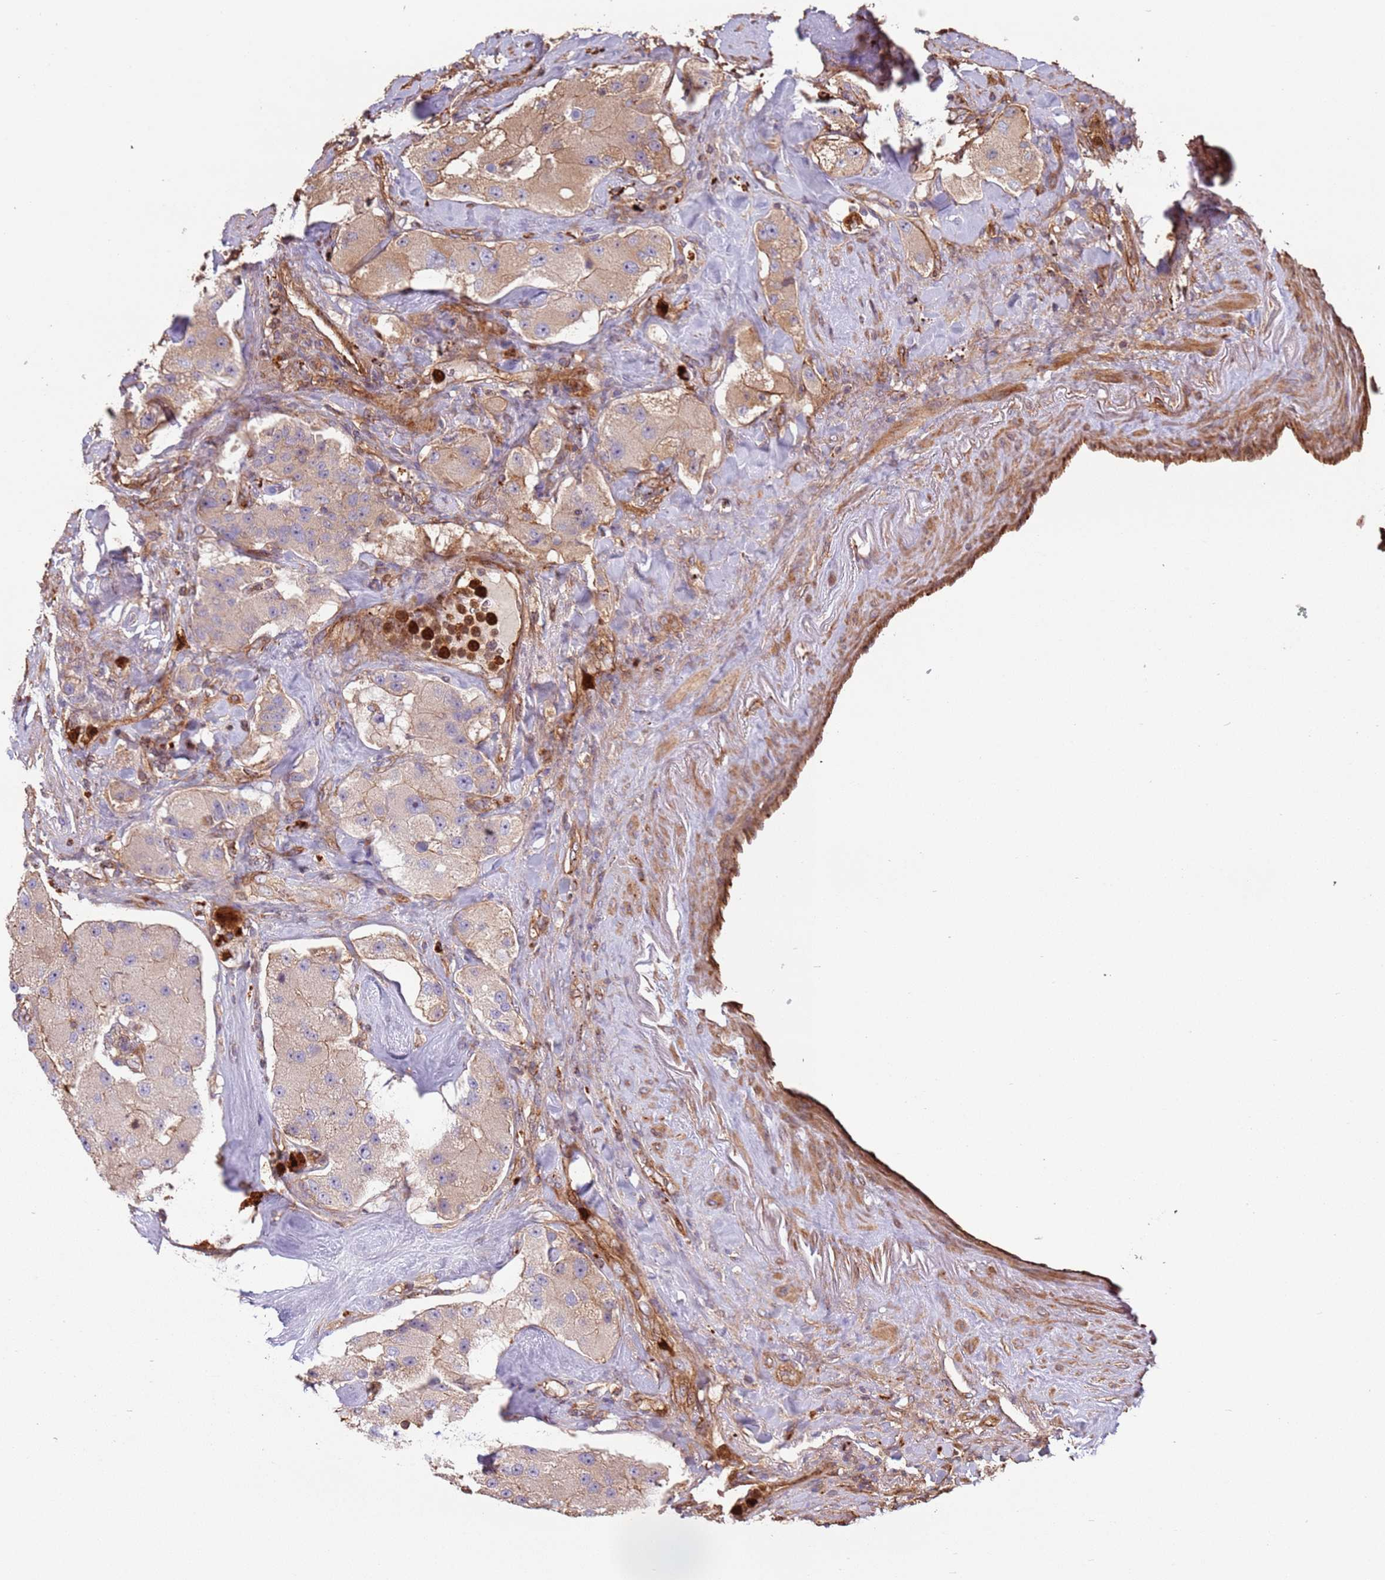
{"staining": {"intensity": "weak", "quantity": "25%-75%", "location": "cytoplasmic/membranous"}, "tissue": "carcinoid", "cell_type": "Tumor cells", "image_type": "cancer", "snomed": [{"axis": "morphology", "description": "Carcinoid, malignant, NOS"}, {"axis": "topography", "description": "Pancreas"}], "caption": "Brown immunohistochemical staining in carcinoid (malignant) displays weak cytoplasmic/membranous staining in about 25%-75% of tumor cells.", "gene": "NDUFAF4", "patient": {"sex": "male", "age": 41}}